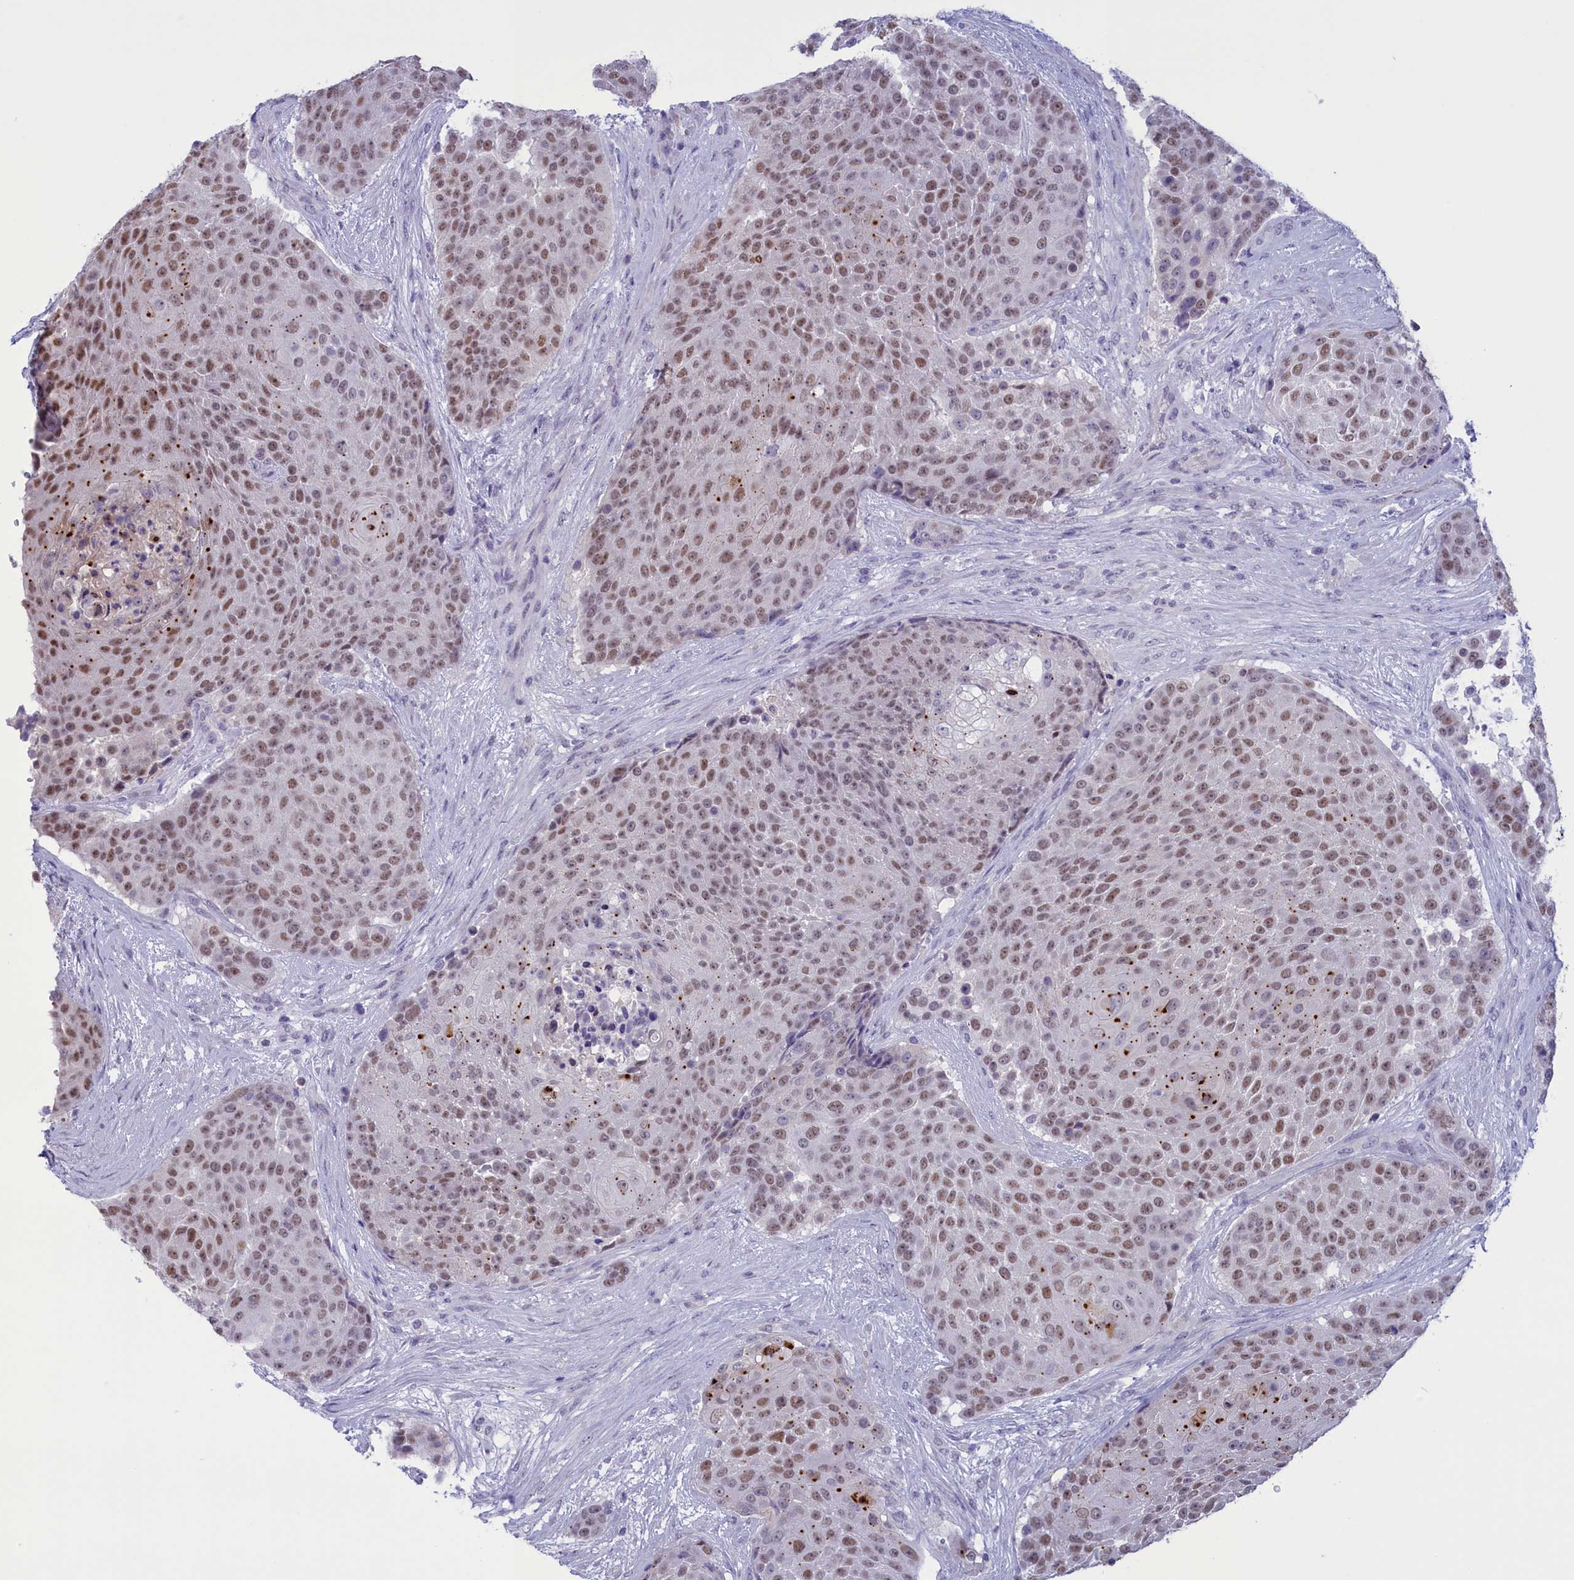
{"staining": {"intensity": "moderate", "quantity": ">75%", "location": "nuclear"}, "tissue": "urothelial cancer", "cell_type": "Tumor cells", "image_type": "cancer", "snomed": [{"axis": "morphology", "description": "Urothelial carcinoma, High grade"}, {"axis": "topography", "description": "Urinary bladder"}], "caption": "The micrograph shows staining of high-grade urothelial carcinoma, revealing moderate nuclear protein positivity (brown color) within tumor cells.", "gene": "ELOA2", "patient": {"sex": "female", "age": 63}}